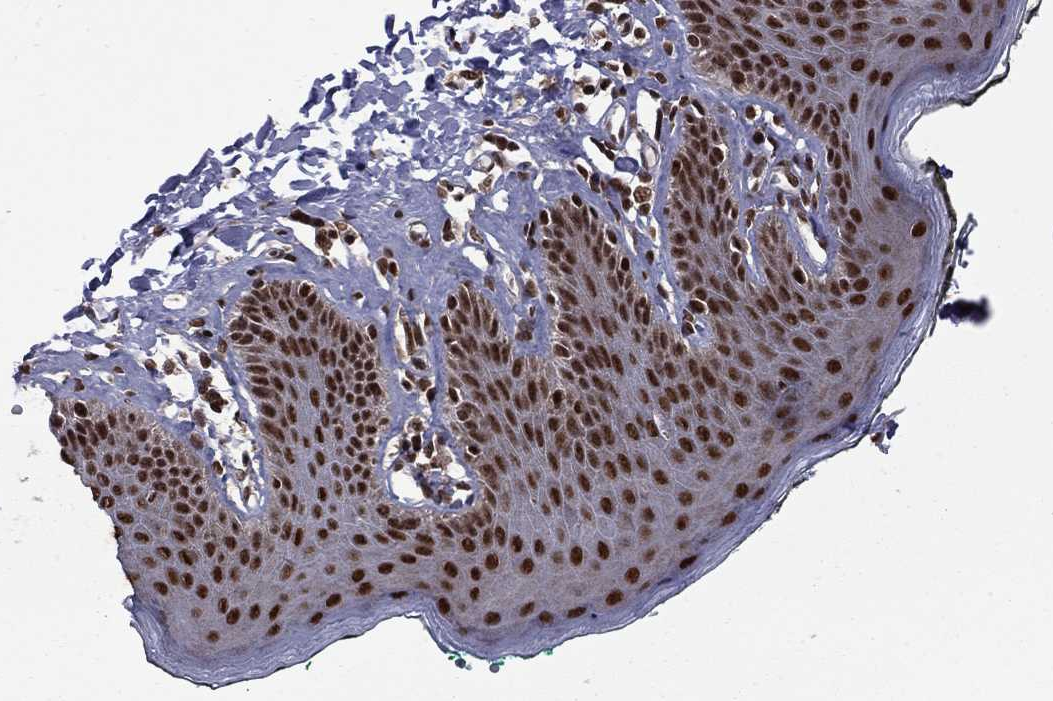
{"staining": {"intensity": "strong", "quantity": ">75%", "location": "nuclear"}, "tissue": "skin", "cell_type": "Epidermal cells", "image_type": "normal", "snomed": [{"axis": "morphology", "description": "Normal tissue, NOS"}, {"axis": "topography", "description": "Vulva"}, {"axis": "topography", "description": "Peripheral nerve tissue"}], "caption": "This image shows normal skin stained with immunohistochemistry to label a protein in brown. The nuclear of epidermal cells show strong positivity for the protein. Nuclei are counter-stained blue.", "gene": "MED25", "patient": {"sex": "female", "age": 66}}